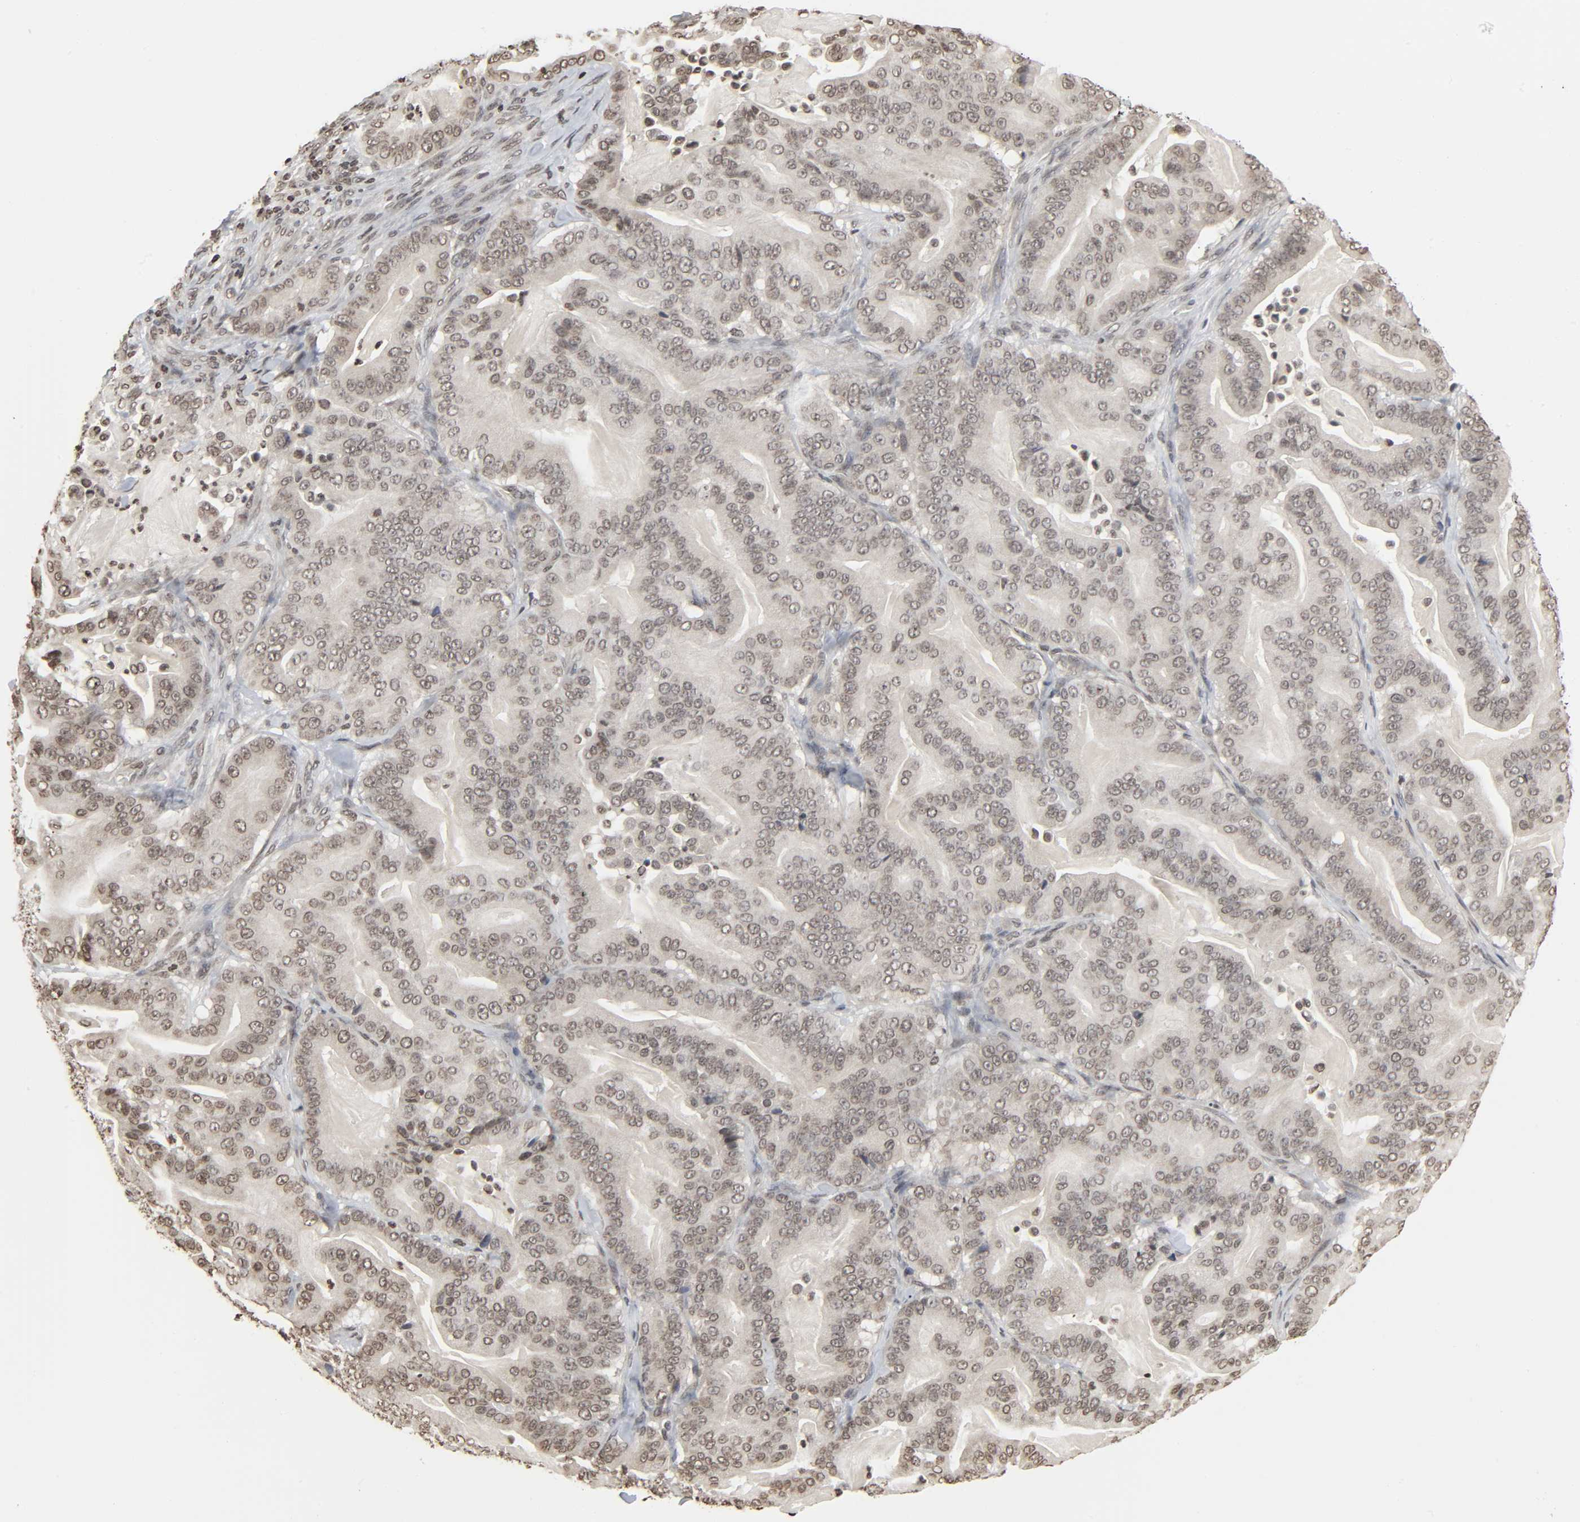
{"staining": {"intensity": "weak", "quantity": ">75%", "location": "nuclear"}, "tissue": "pancreatic cancer", "cell_type": "Tumor cells", "image_type": "cancer", "snomed": [{"axis": "morphology", "description": "Adenocarcinoma, NOS"}, {"axis": "topography", "description": "Pancreas"}], "caption": "Immunohistochemical staining of adenocarcinoma (pancreatic) reveals weak nuclear protein staining in approximately >75% of tumor cells. The staining was performed using DAB to visualize the protein expression in brown, while the nuclei were stained in blue with hematoxylin (Magnification: 20x).", "gene": "ELAVL1", "patient": {"sex": "male", "age": 63}}